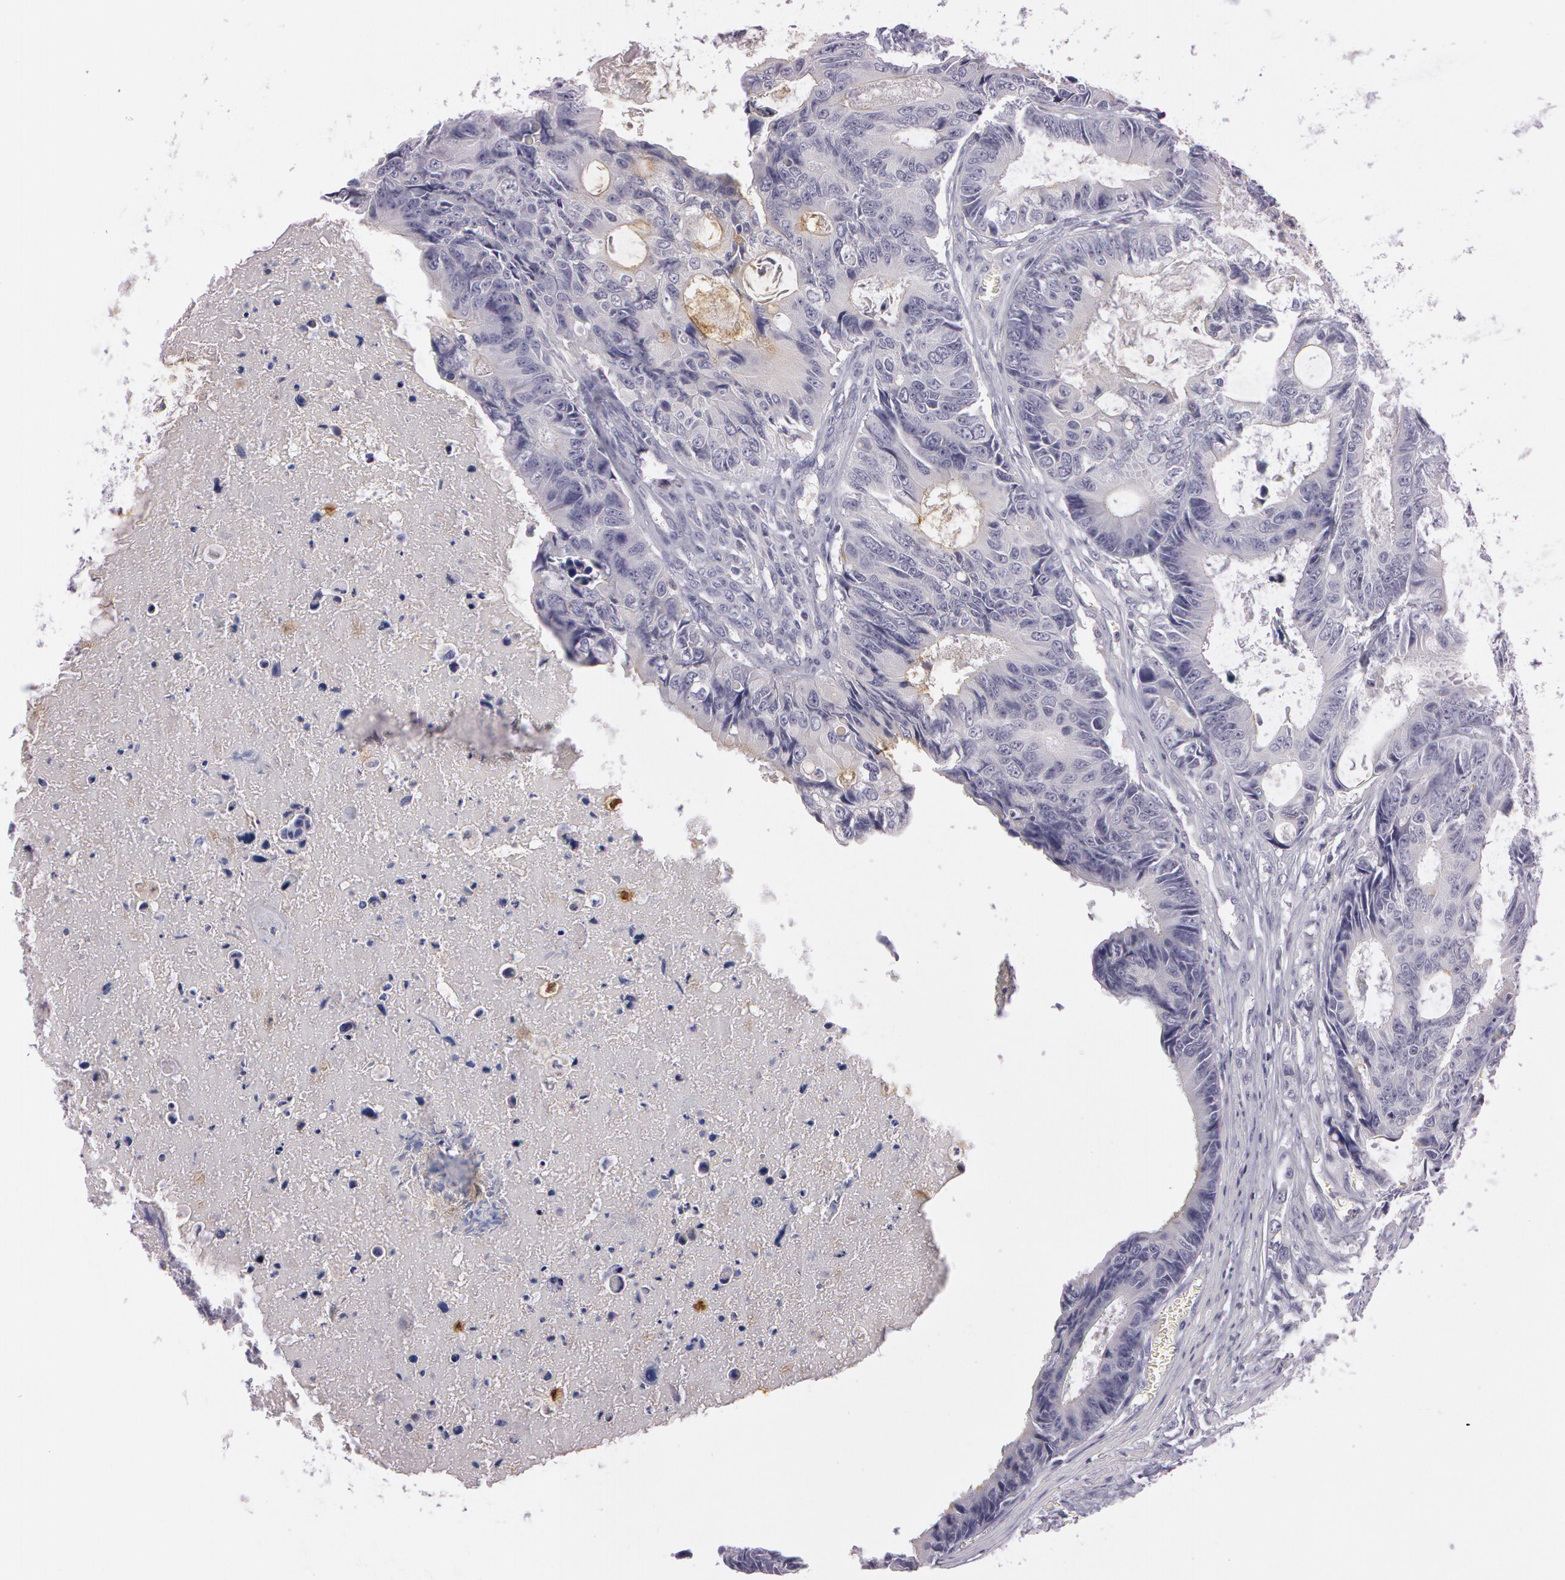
{"staining": {"intensity": "negative", "quantity": "none", "location": "none"}, "tissue": "colorectal cancer", "cell_type": "Tumor cells", "image_type": "cancer", "snomed": [{"axis": "morphology", "description": "Adenocarcinoma, NOS"}, {"axis": "topography", "description": "Rectum"}], "caption": "A photomicrograph of colorectal cancer stained for a protein reveals no brown staining in tumor cells.", "gene": "IL1RN", "patient": {"sex": "female", "age": 98}}